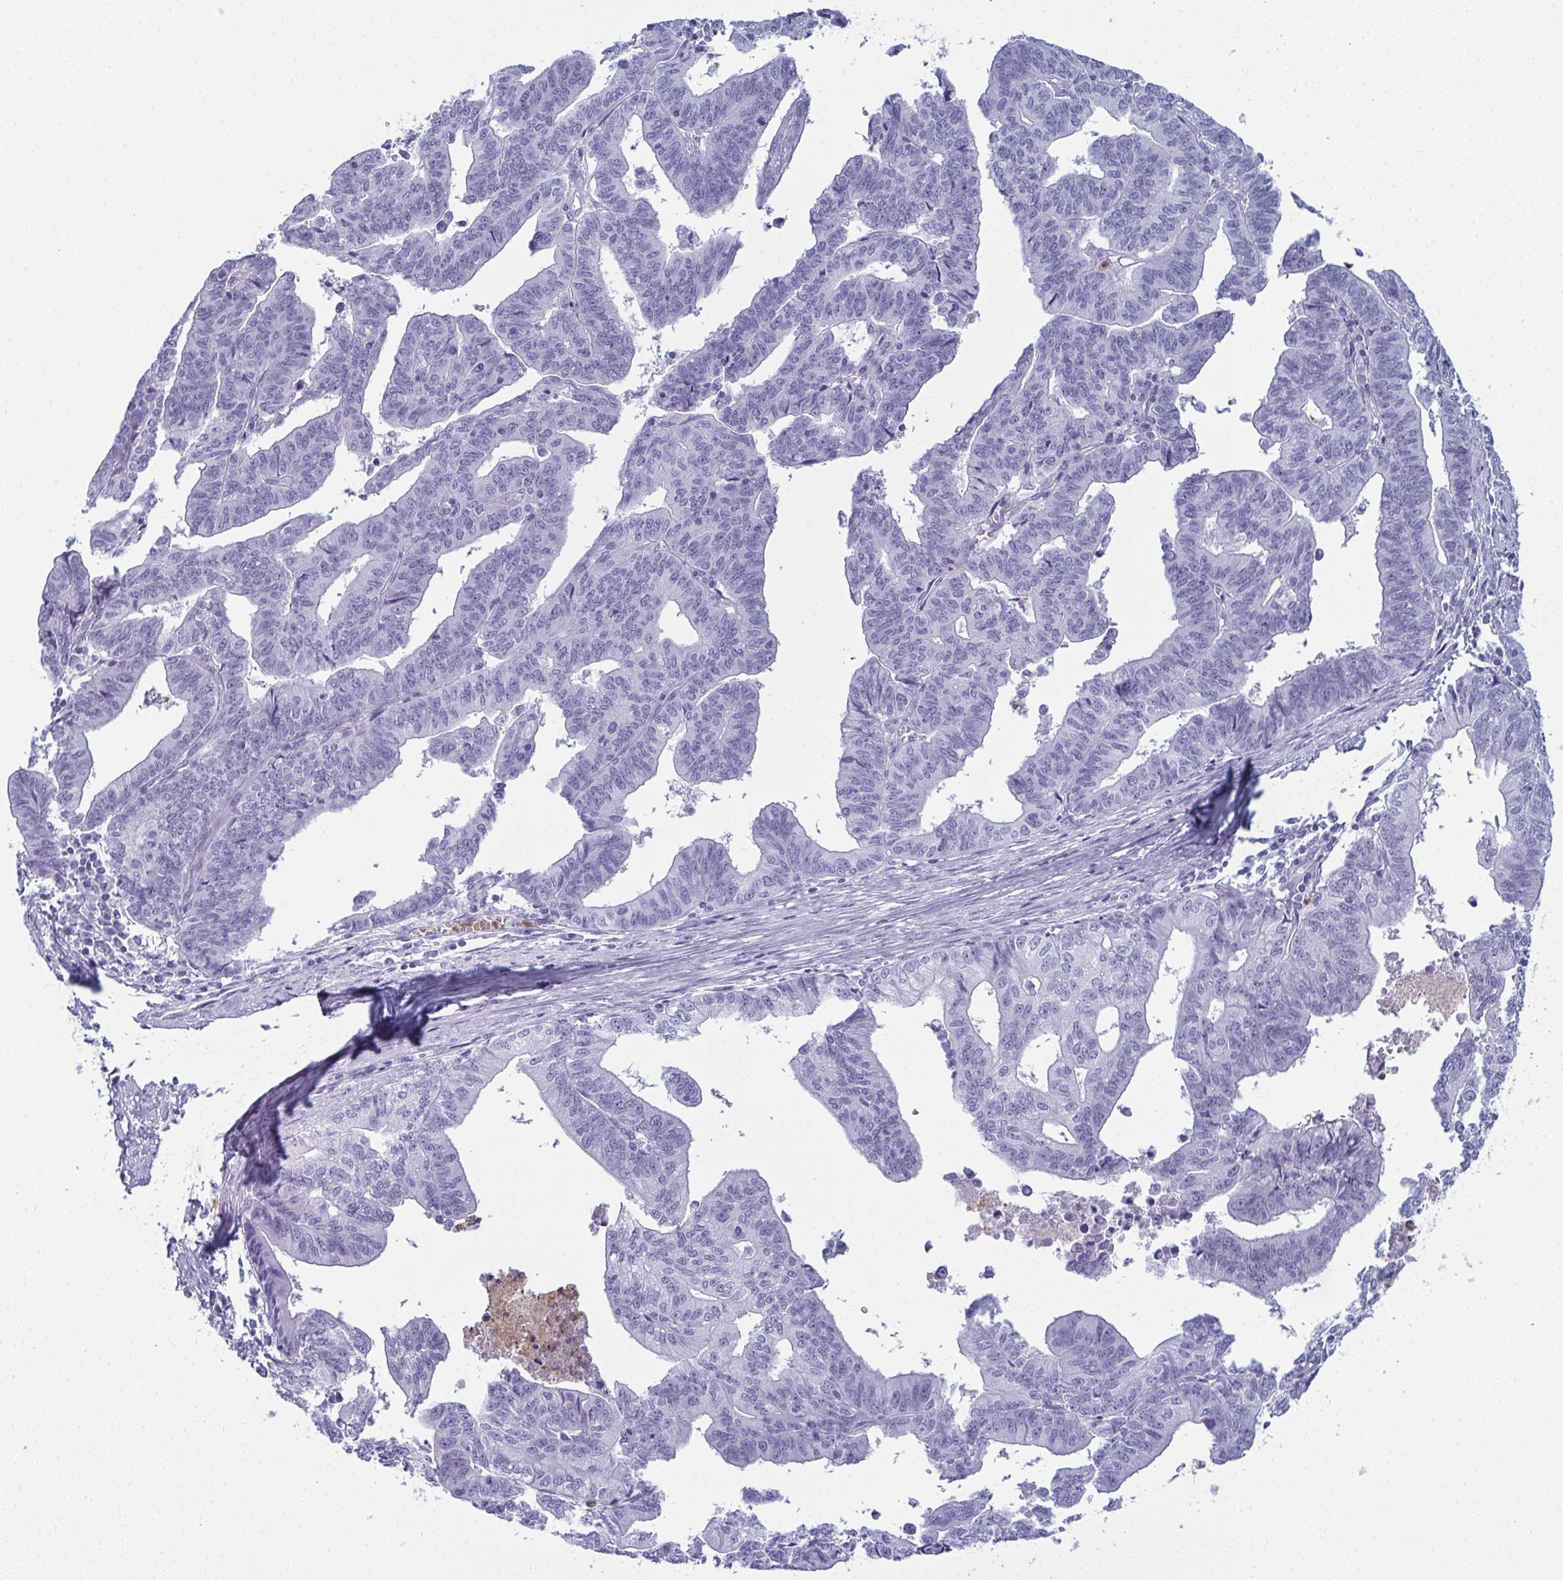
{"staining": {"intensity": "negative", "quantity": "none", "location": "none"}, "tissue": "endometrial cancer", "cell_type": "Tumor cells", "image_type": "cancer", "snomed": [{"axis": "morphology", "description": "Adenocarcinoma, NOS"}, {"axis": "topography", "description": "Endometrium"}], "caption": "This is an immunohistochemistry (IHC) micrograph of endometrial adenocarcinoma. There is no expression in tumor cells.", "gene": "CDA", "patient": {"sex": "female", "age": 65}}